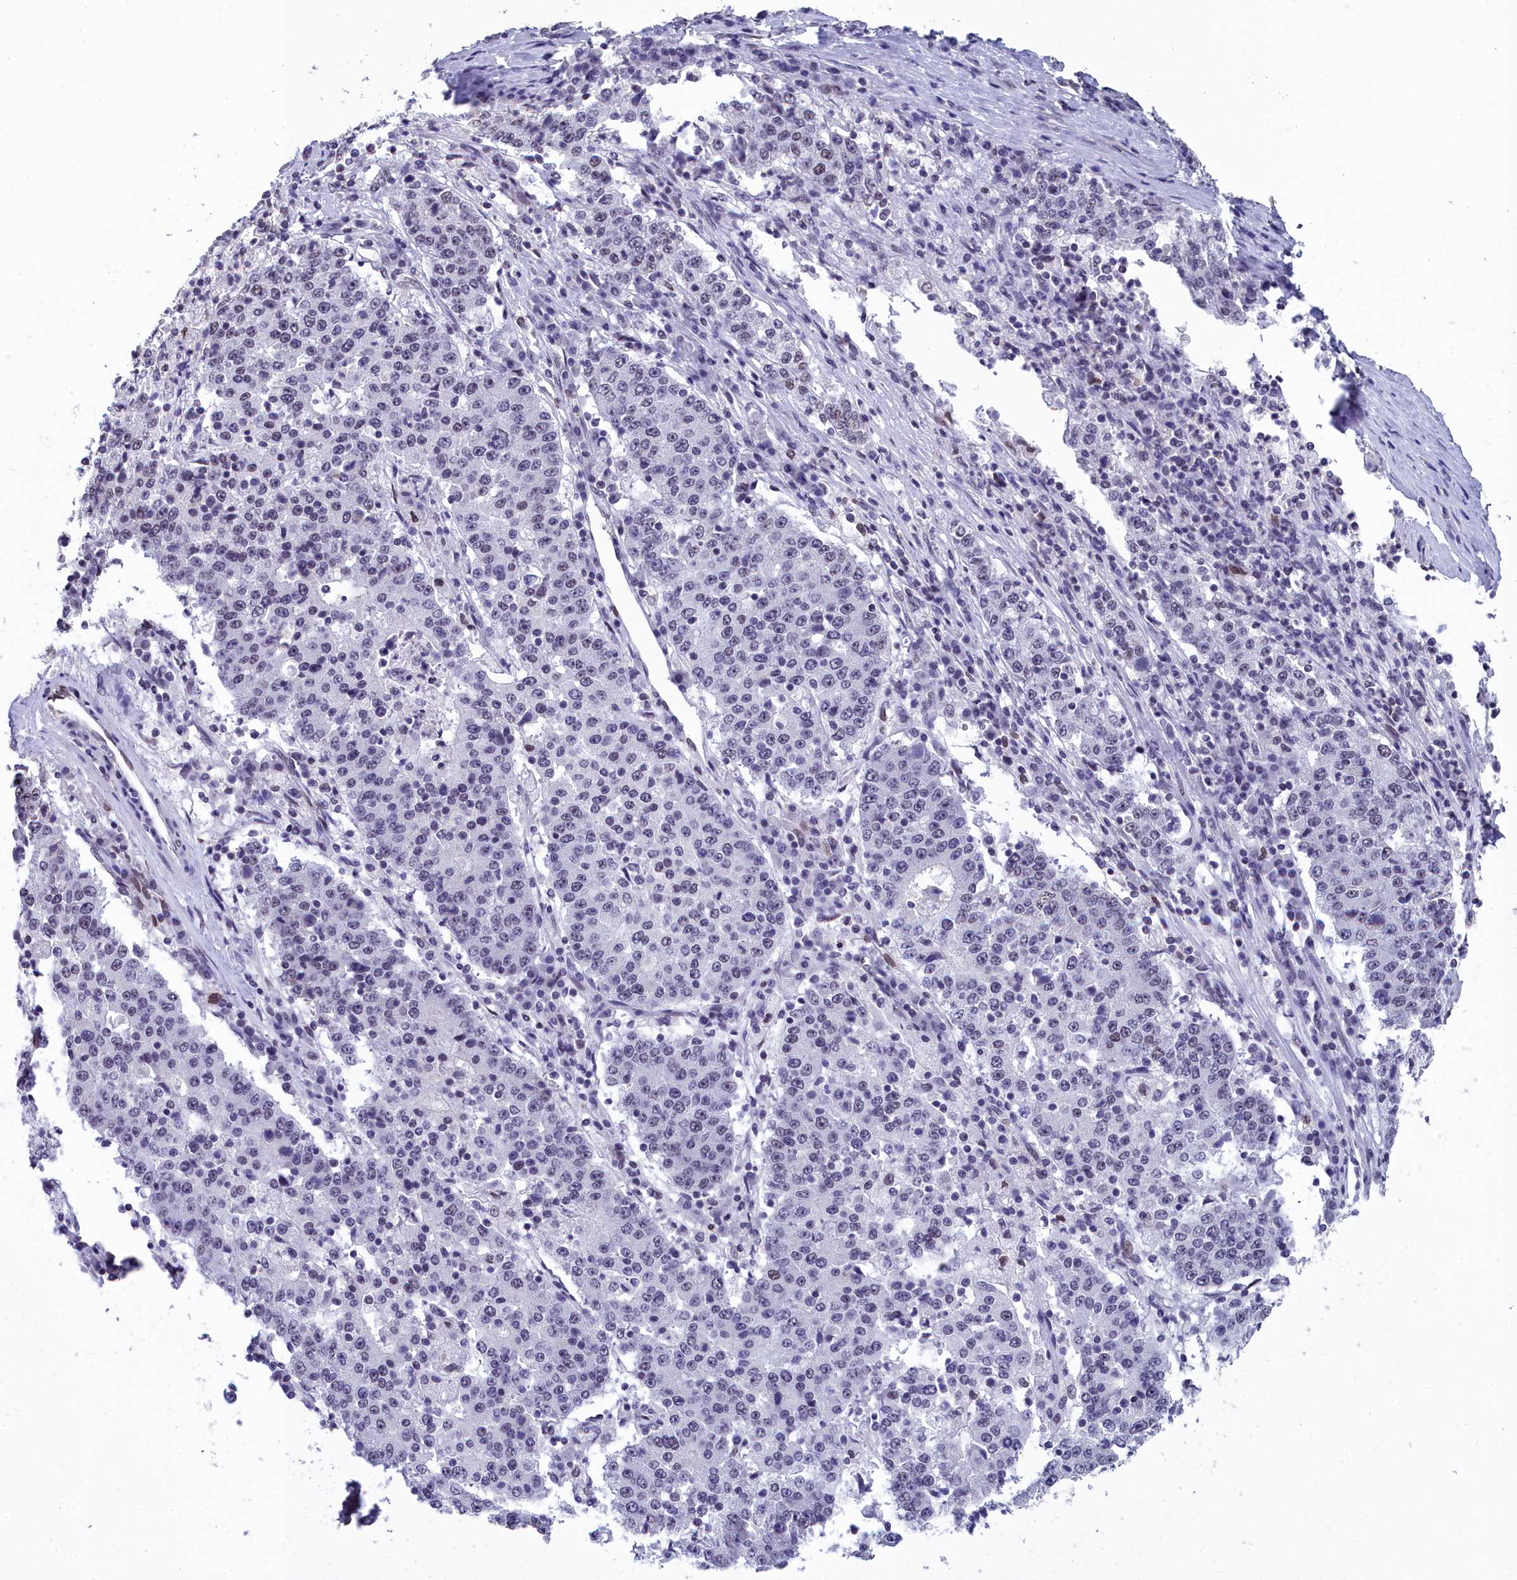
{"staining": {"intensity": "negative", "quantity": "none", "location": "none"}, "tissue": "stomach cancer", "cell_type": "Tumor cells", "image_type": "cancer", "snomed": [{"axis": "morphology", "description": "Adenocarcinoma, NOS"}, {"axis": "topography", "description": "Stomach"}], "caption": "There is no significant expression in tumor cells of stomach cancer (adenocarcinoma).", "gene": "CCDC97", "patient": {"sex": "male", "age": 59}}